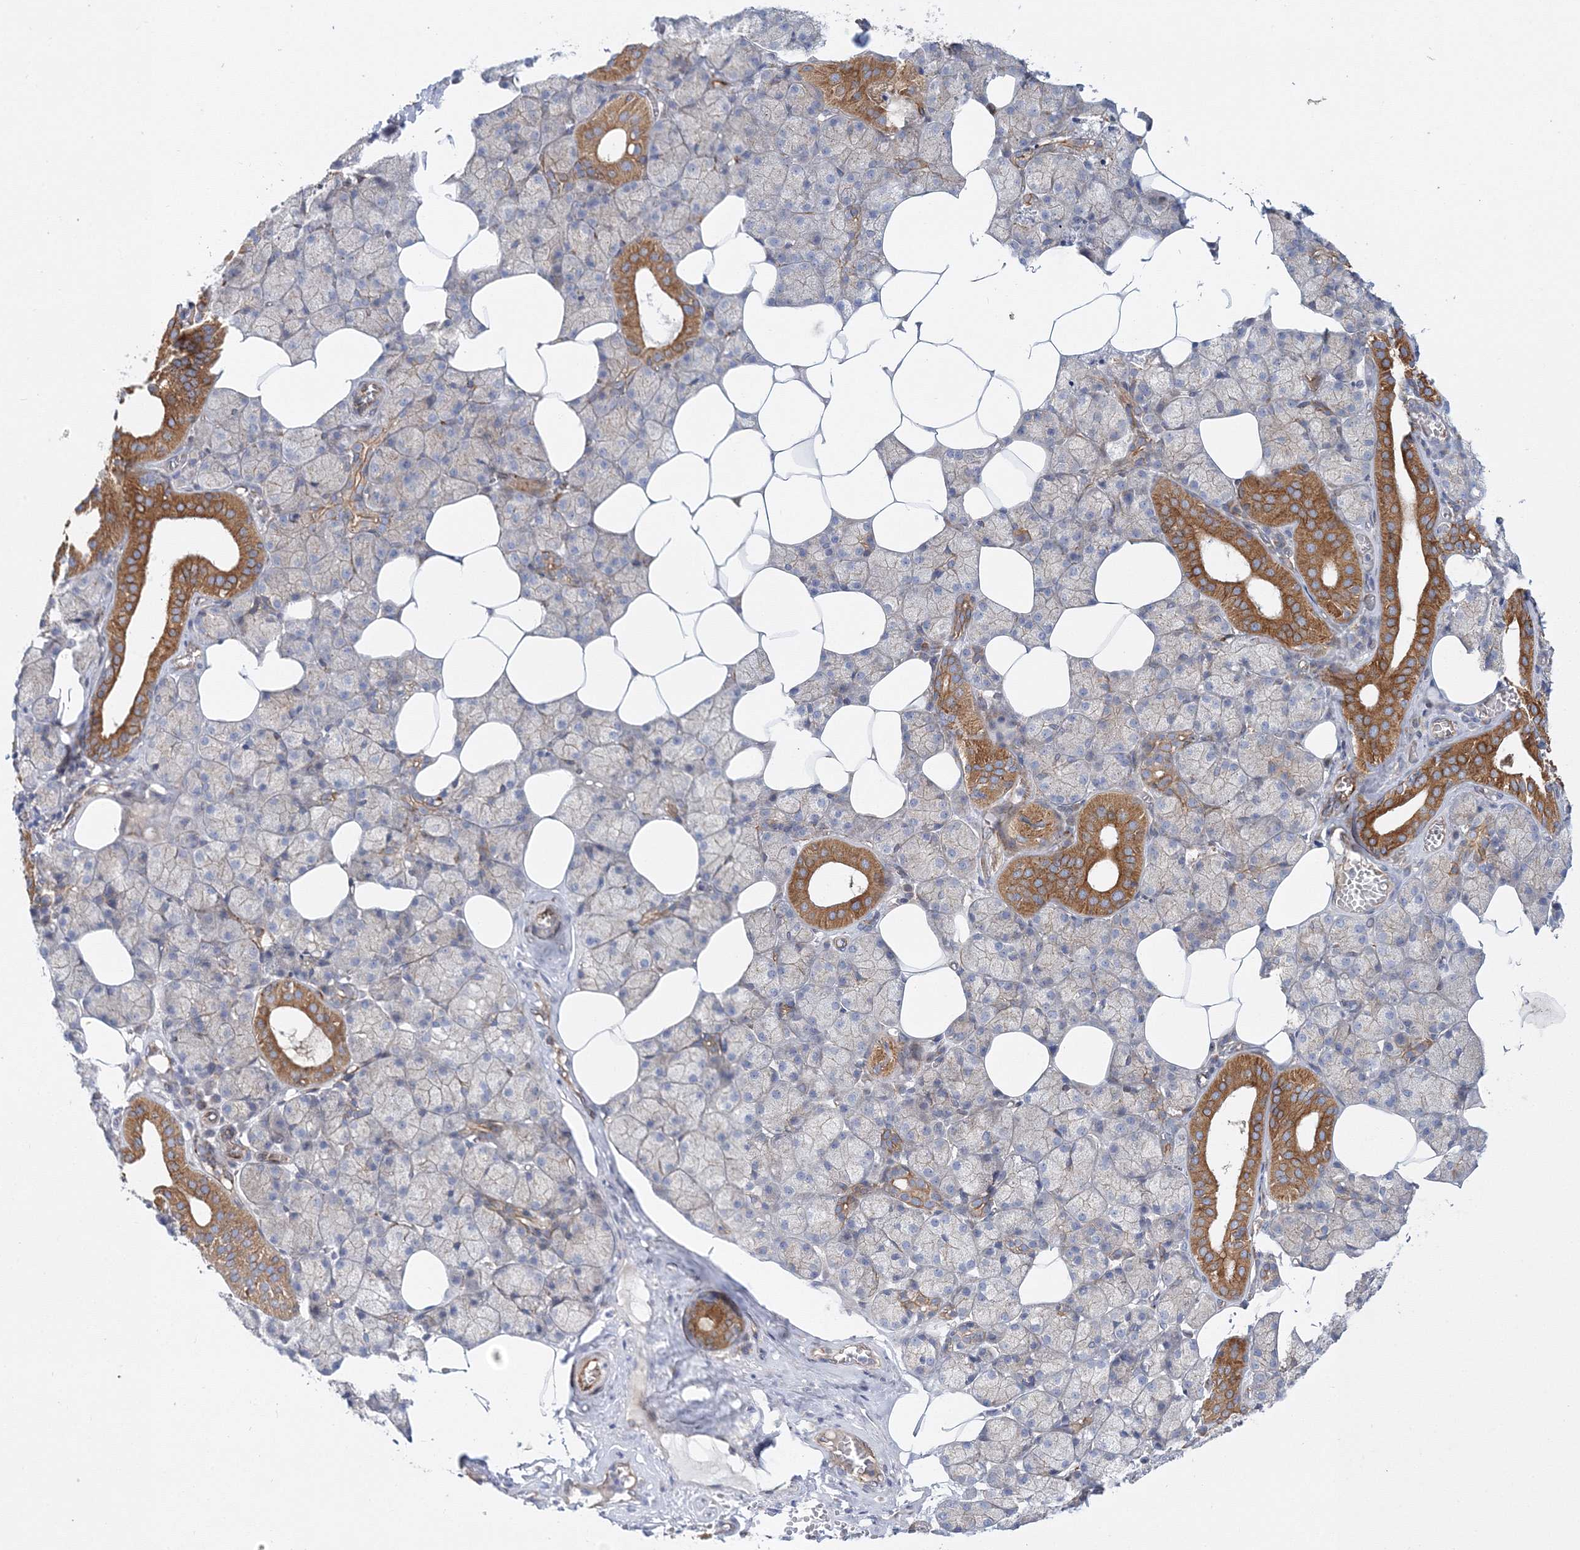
{"staining": {"intensity": "moderate", "quantity": "25%-75%", "location": "cytoplasmic/membranous"}, "tissue": "salivary gland", "cell_type": "Glandular cells", "image_type": "normal", "snomed": [{"axis": "morphology", "description": "Normal tissue, NOS"}, {"axis": "topography", "description": "Salivary gland"}], "caption": "About 25%-75% of glandular cells in benign human salivary gland reveal moderate cytoplasmic/membranous protein positivity as visualized by brown immunohistochemical staining.", "gene": "ZFYVE16", "patient": {"sex": "male", "age": 62}}